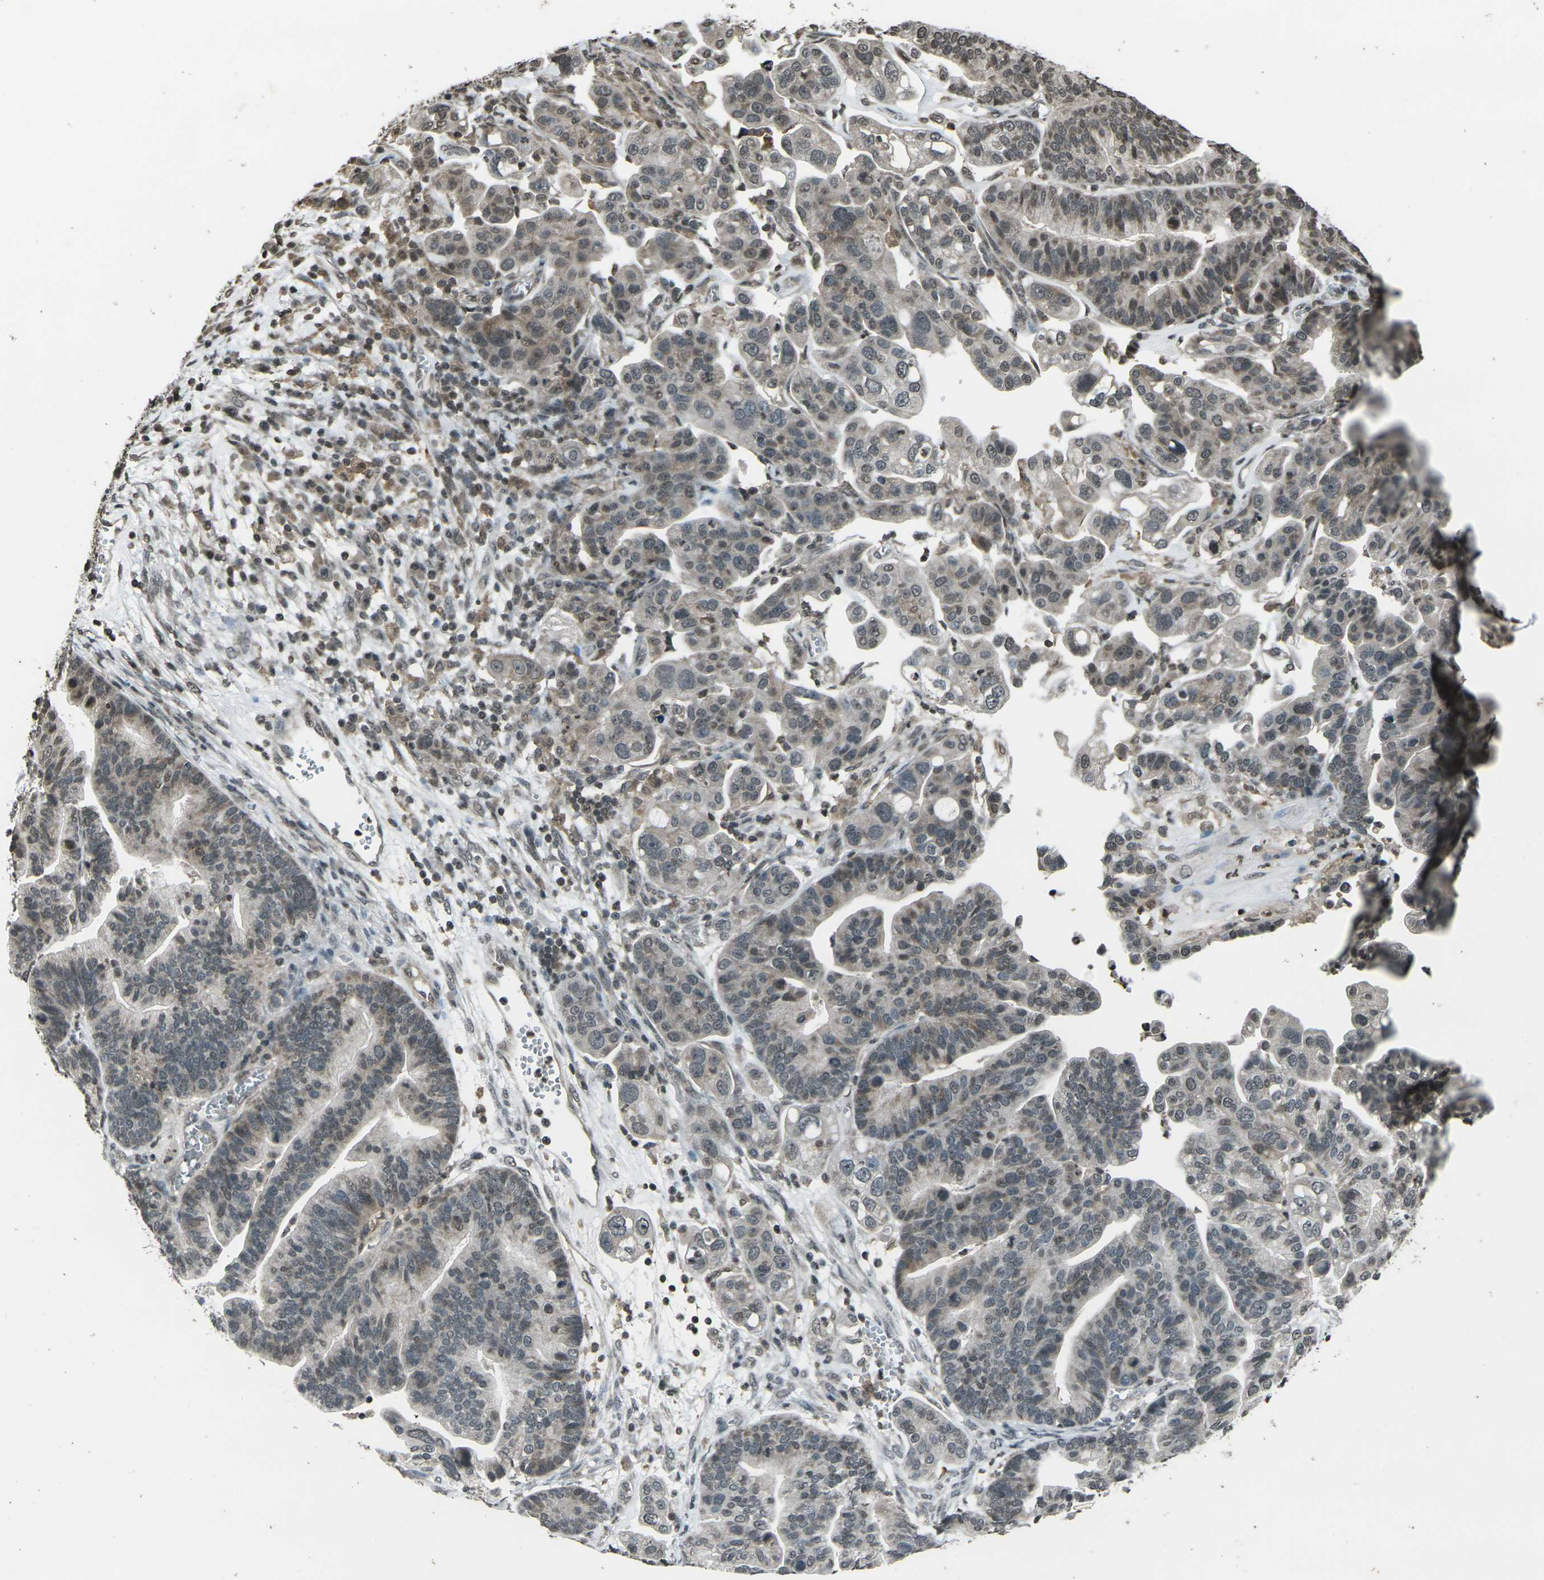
{"staining": {"intensity": "weak", "quantity": "<25%", "location": "cytoplasmic/membranous"}, "tissue": "ovarian cancer", "cell_type": "Tumor cells", "image_type": "cancer", "snomed": [{"axis": "morphology", "description": "Cystadenocarcinoma, serous, NOS"}, {"axis": "topography", "description": "Ovary"}], "caption": "A photomicrograph of serous cystadenocarcinoma (ovarian) stained for a protein exhibits no brown staining in tumor cells.", "gene": "PRPF8", "patient": {"sex": "female", "age": 56}}